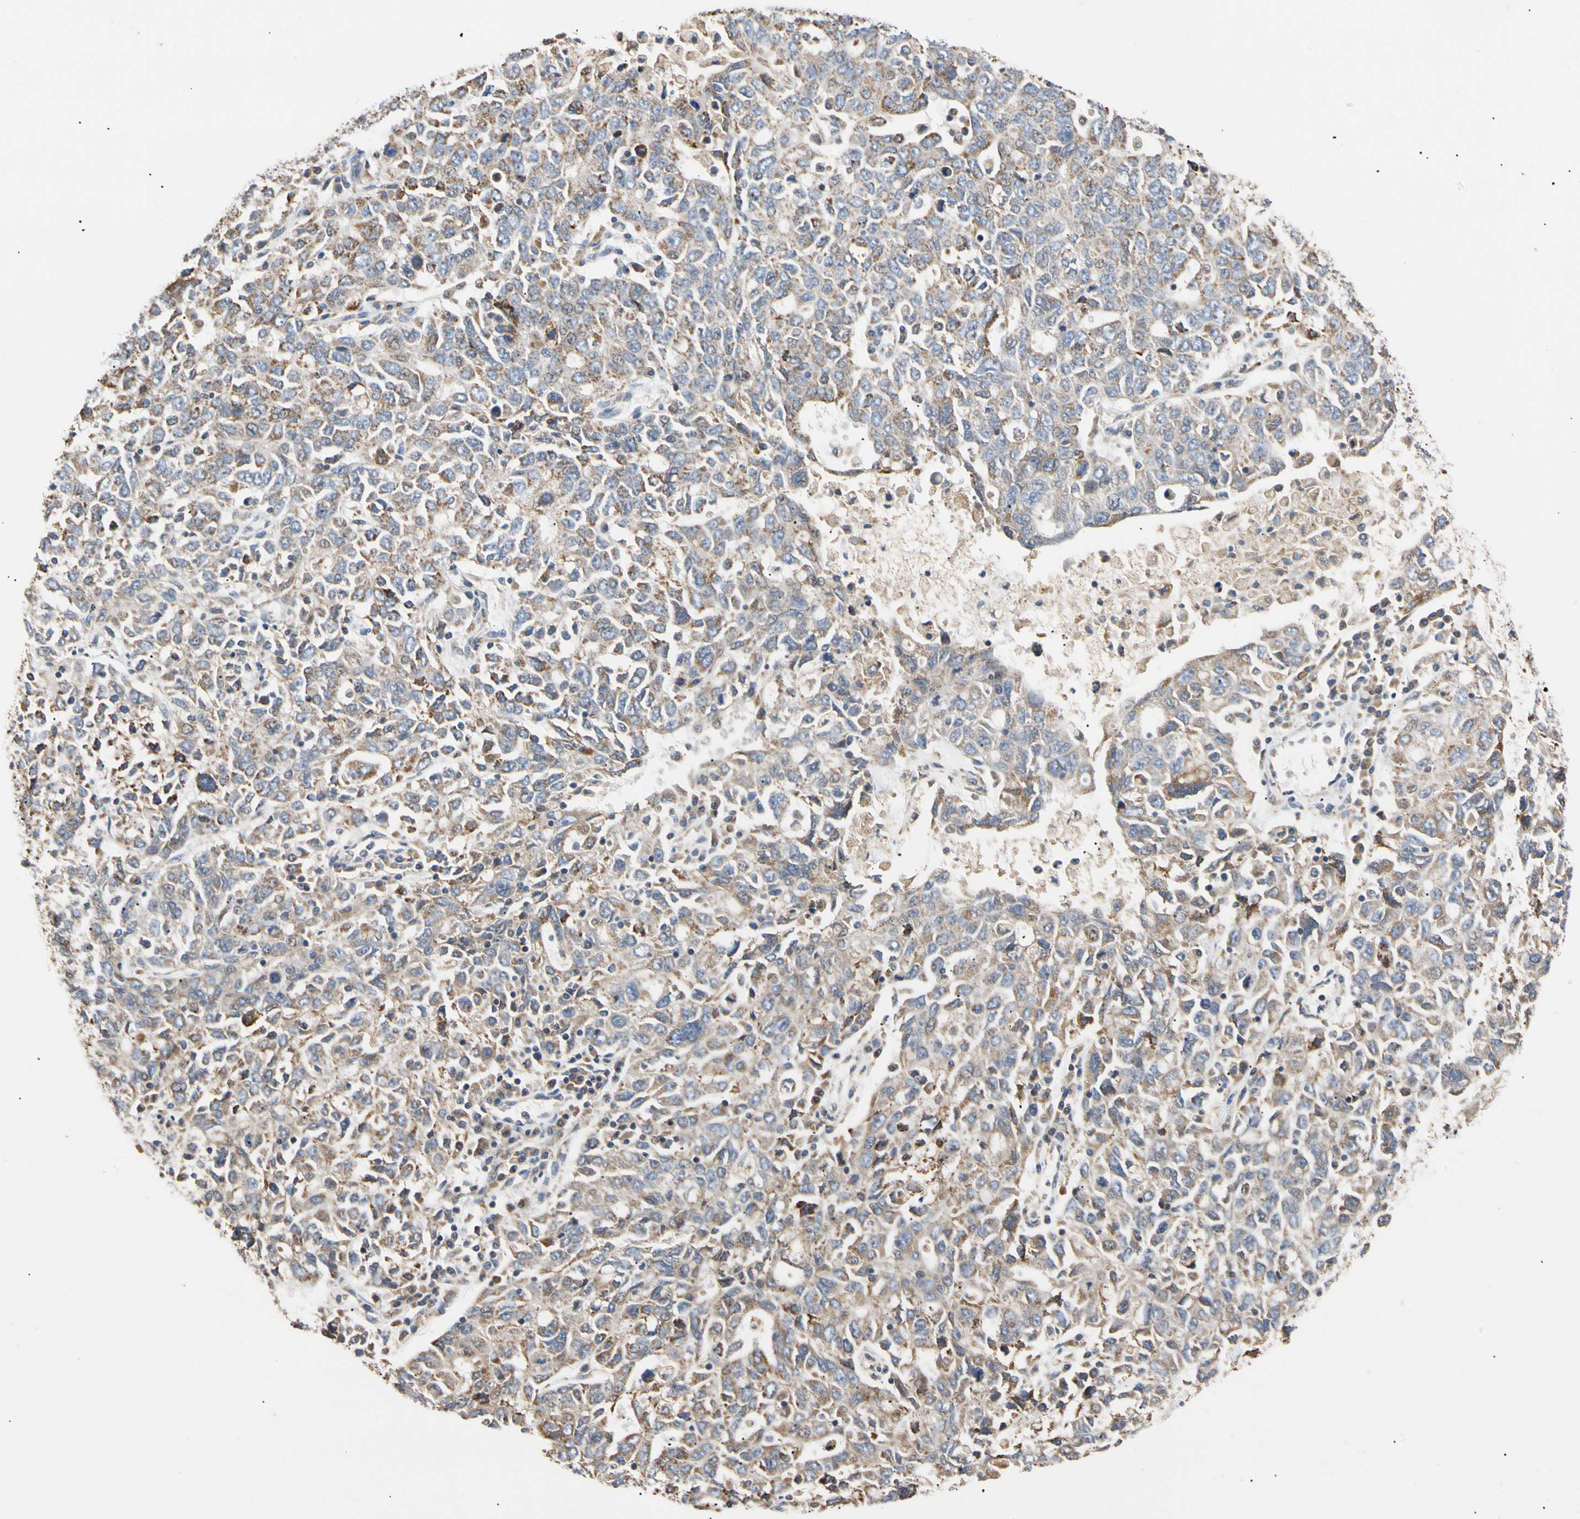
{"staining": {"intensity": "moderate", "quantity": ">75%", "location": "cytoplasmic/membranous"}, "tissue": "ovarian cancer", "cell_type": "Tumor cells", "image_type": "cancer", "snomed": [{"axis": "morphology", "description": "Carcinoma, endometroid"}, {"axis": "topography", "description": "Ovary"}], "caption": "Immunohistochemical staining of endometroid carcinoma (ovarian) reveals medium levels of moderate cytoplasmic/membranous protein expression in about >75% of tumor cells. (DAB = brown stain, brightfield microscopy at high magnification).", "gene": "PLGRKT", "patient": {"sex": "female", "age": 62}}